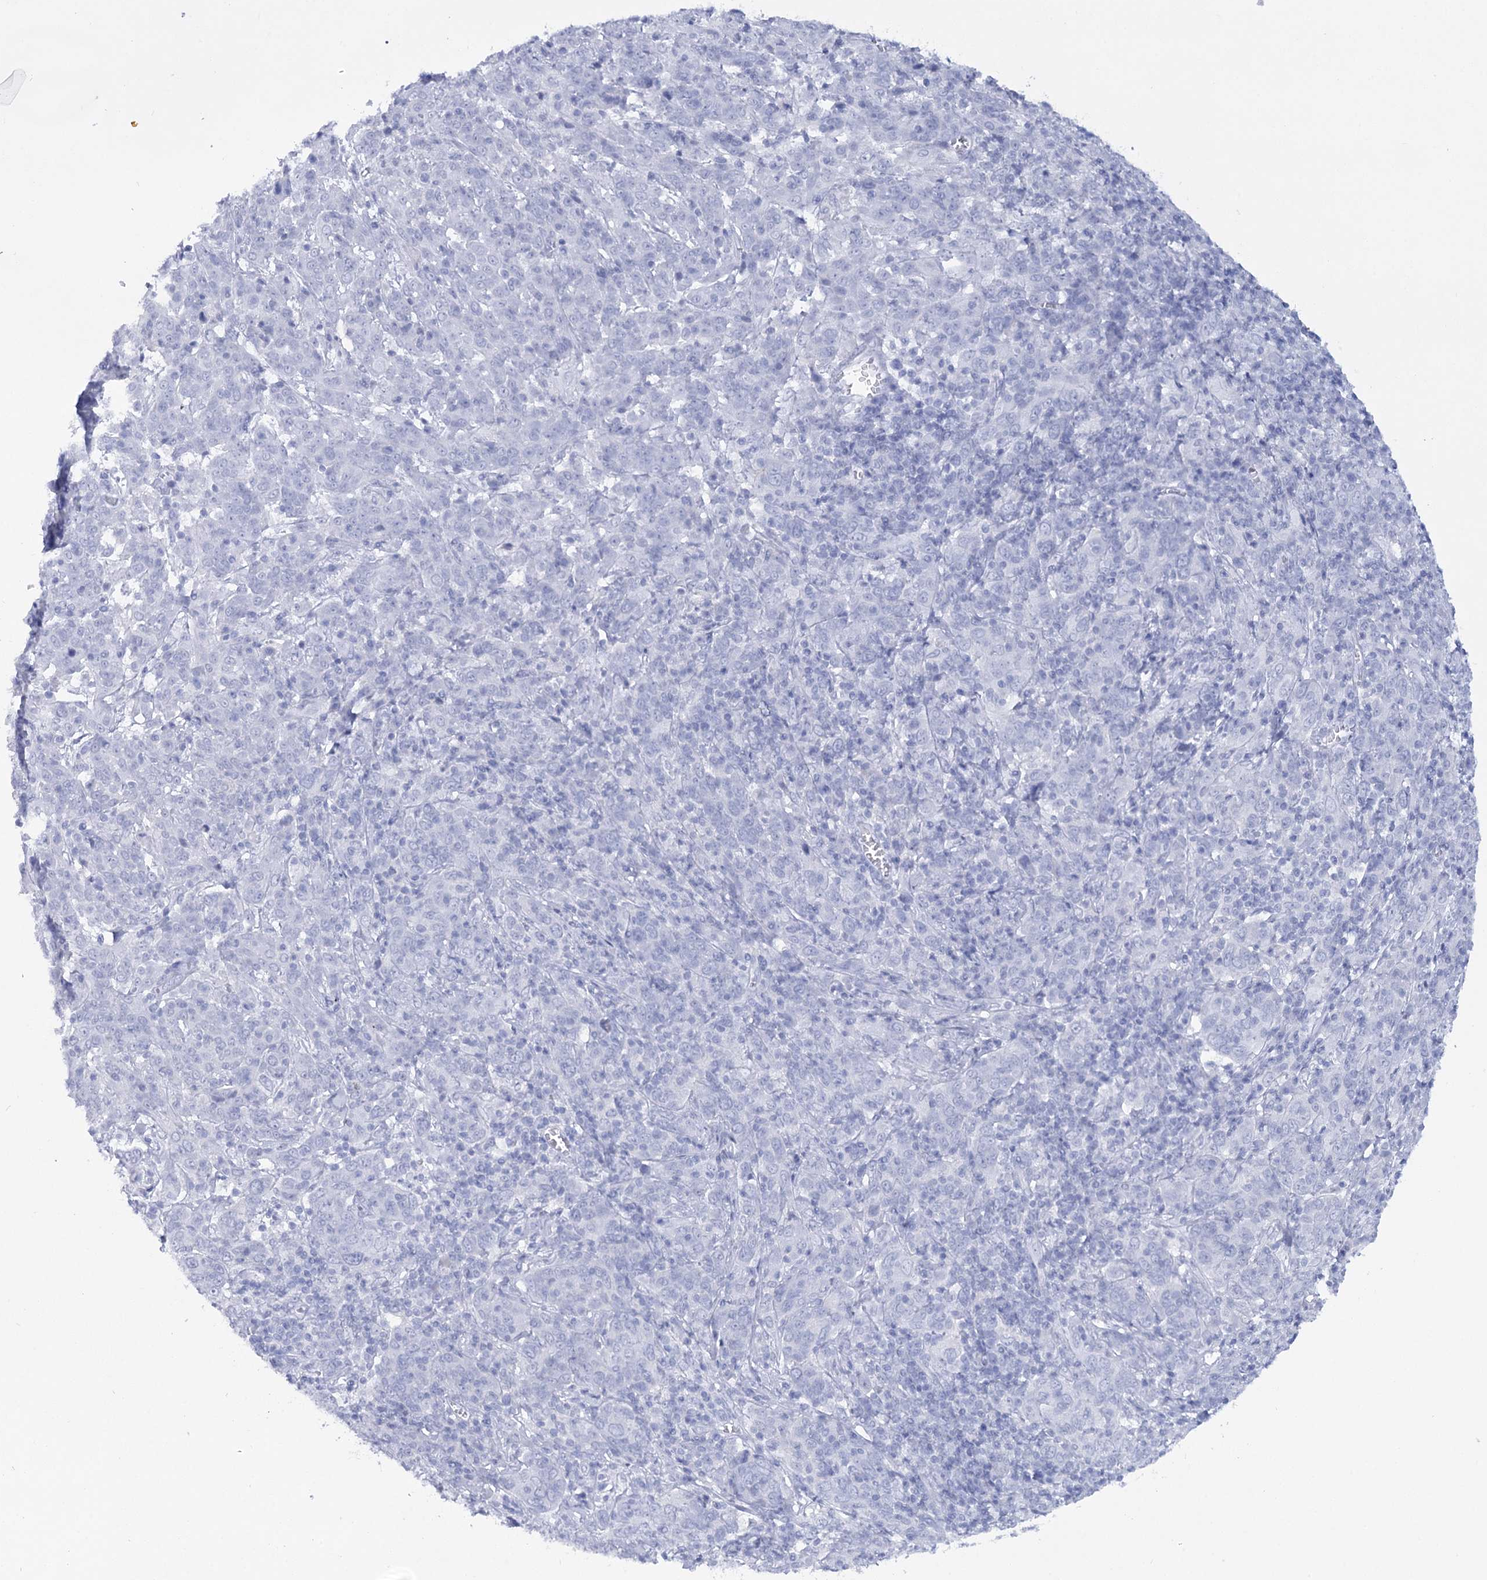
{"staining": {"intensity": "negative", "quantity": "none", "location": "none"}, "tissue": "cervical cancer", "cell_type": "Tumor cells", "image_type": "cancer", "snomed": [{"axis": "morphology", "description": "Squamous cell carcinoma, NOS"}, {"axis": "topography", "description": "Cervix"}], "caption": "This photomicrograph is of cervical cancer stained with immunohistochemistry (IHC) to label a protein in brown with the nuclei are counter-stained blue. There is no expression in tumor cells. (DAB (3,3'-diaminobenzidine) immunohistochemistry, high magnification).", "gene": "RNF186", "patient": {"sex": "female", "age": 67}}